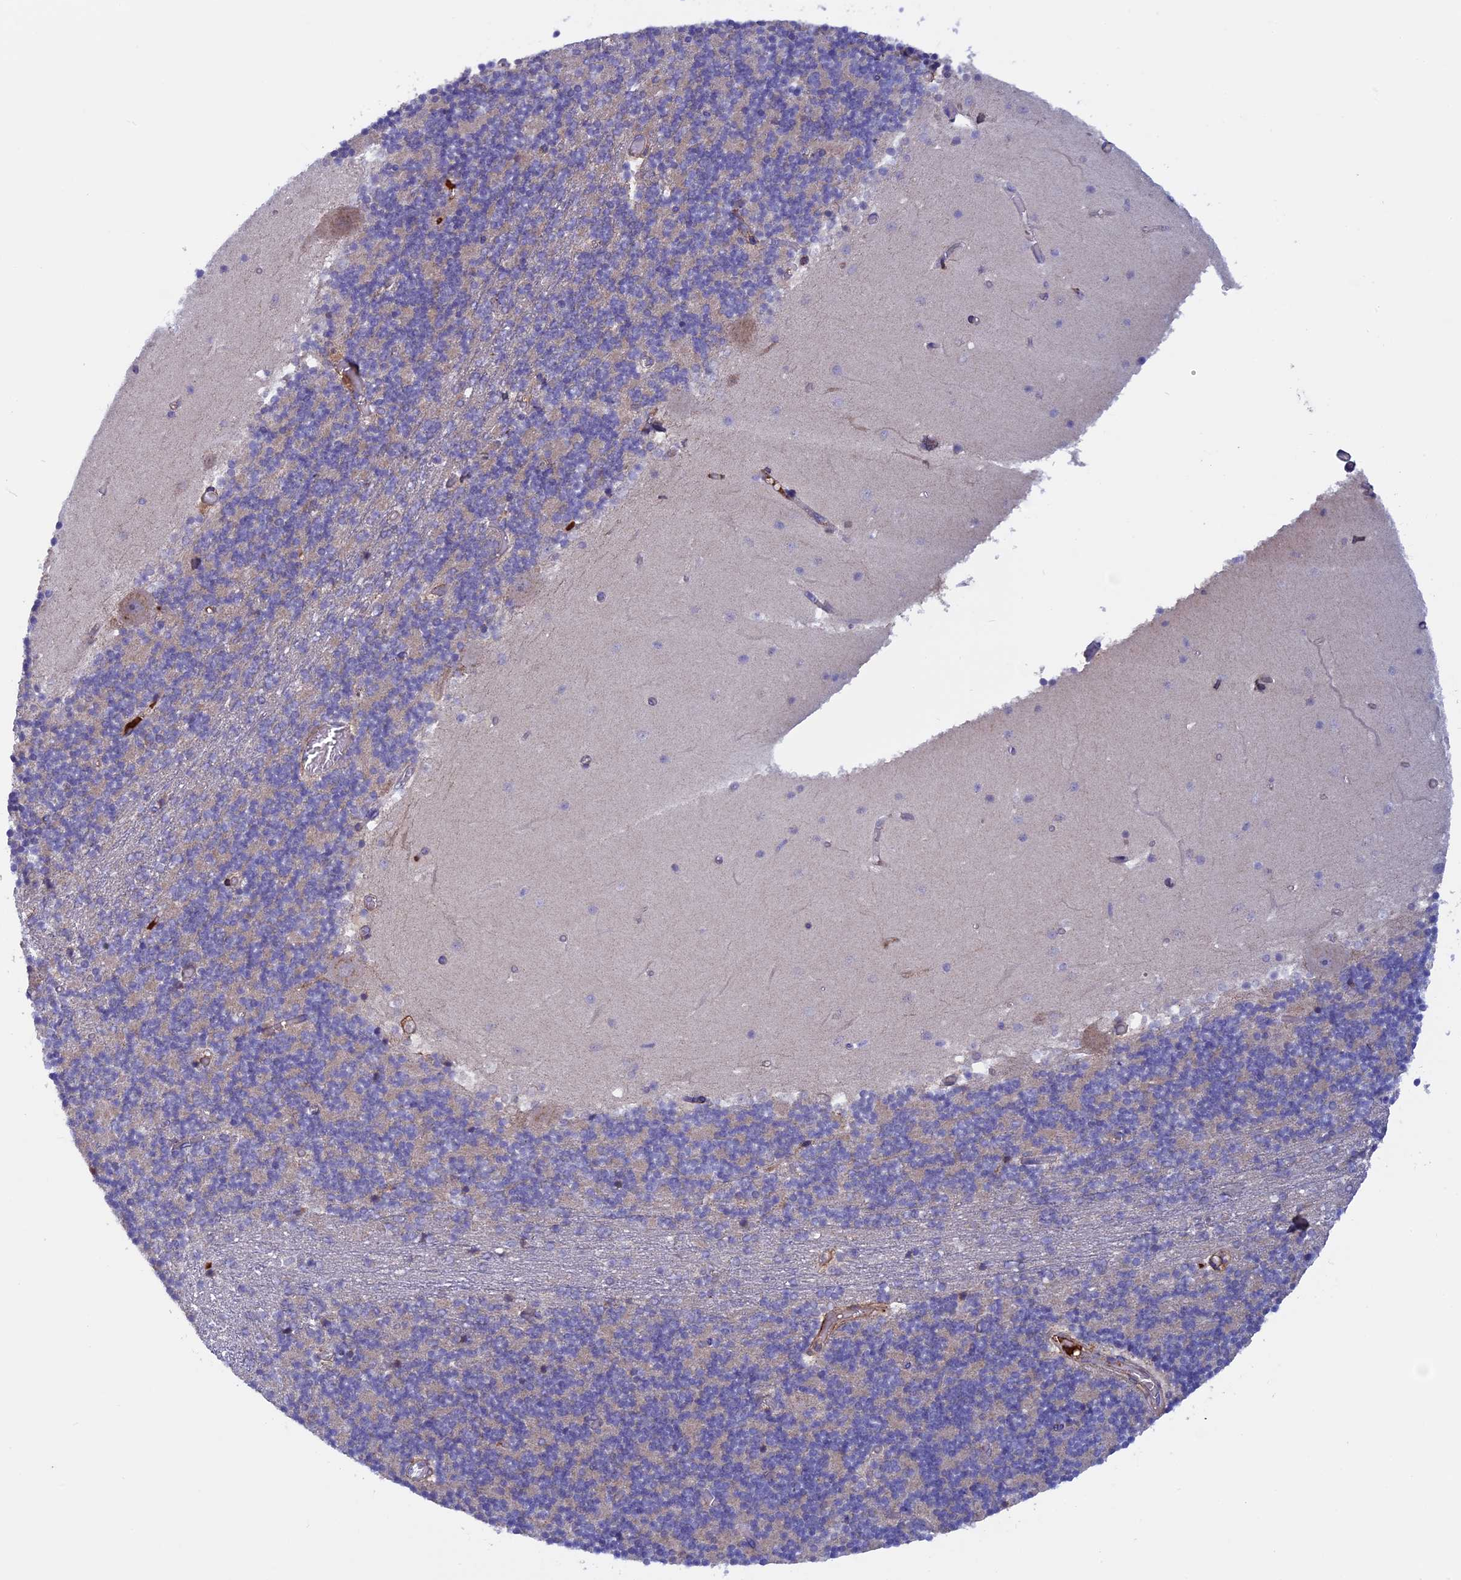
{"staining": {"intensity": "negative", "quantity": "none", "location": "none"}, "tissue": "cerebellum", "cell_type": "Cells in granular layer", "image_type": "normal", "snomed": [{"axis": "morphology", "description": "Normal tissue, NOS"}, {"axis": "topography", "description": "Cerebellum"}], "caption": "This histopathology image is of benign cerebellum stained with immunohistochemistry to label a protein in brown with the nuclei are counter-stained blue. There is no expression in cells in granular layer.", "gene": "COL4A3", "patient": {"sex": "female", "age": 28}}